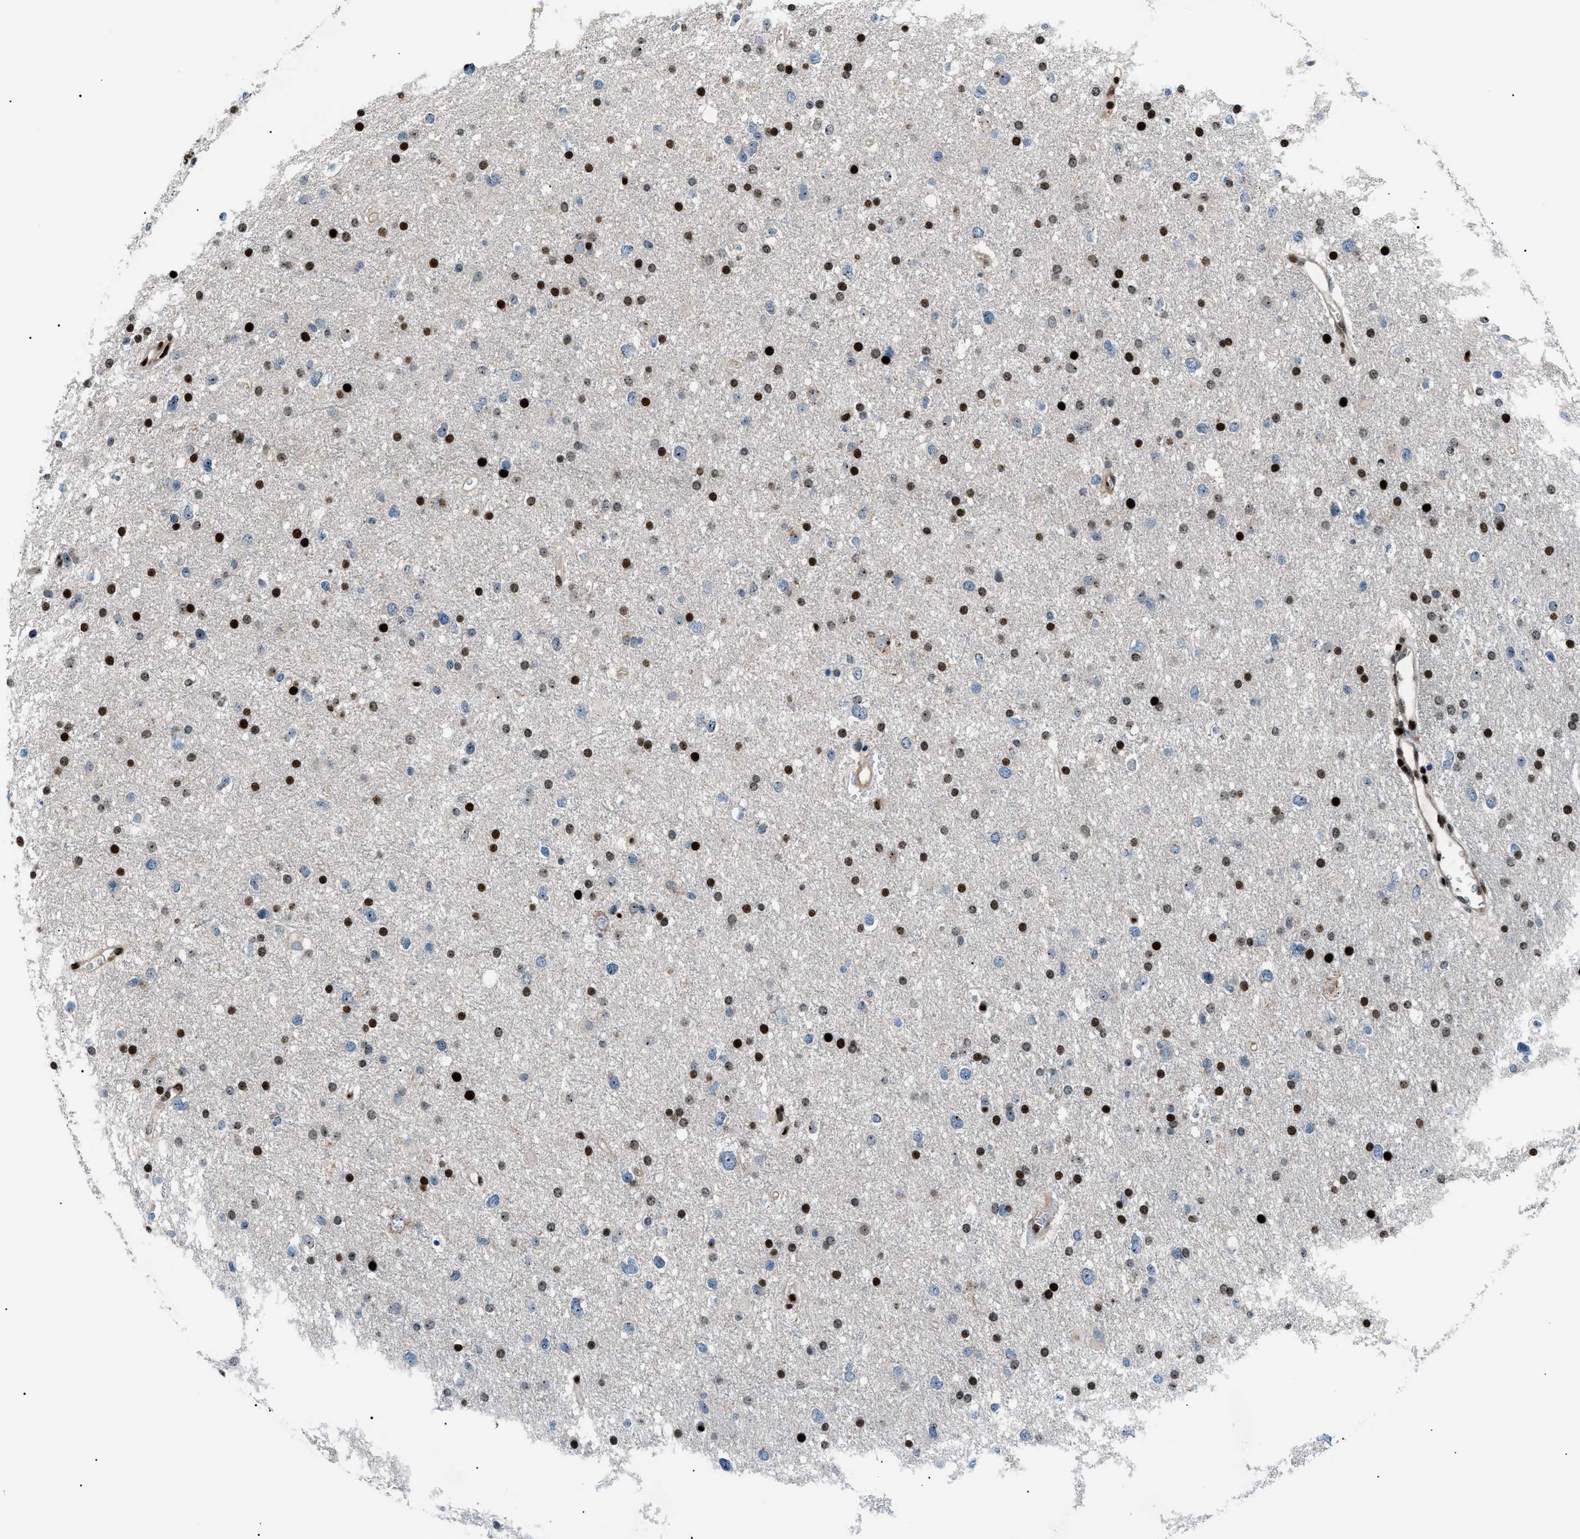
{"staining": {"intensity": "strong", "quantity": "25%-75%", "location": "nuclear"}, "tissue": "glioma", "cell_type": "Tumor cells", "image_type": "cancer", "snomed": [{"axis": "morphology", "description": "Glioma, malignant, Low grade"}, {"axis": "topography", "description": "Brain"}], "caption": "Immunohistochemistry micrograph of neoplastic tissue: malignant glioma (low-grade) stained using immunohistochemistry displays high levels of strong protein expression localized specifically in the nuclear of tumor cells, appearing as a nuclear brown color.", "gene": "PRKX", "patient": {"sex": "female", "age": 37}}